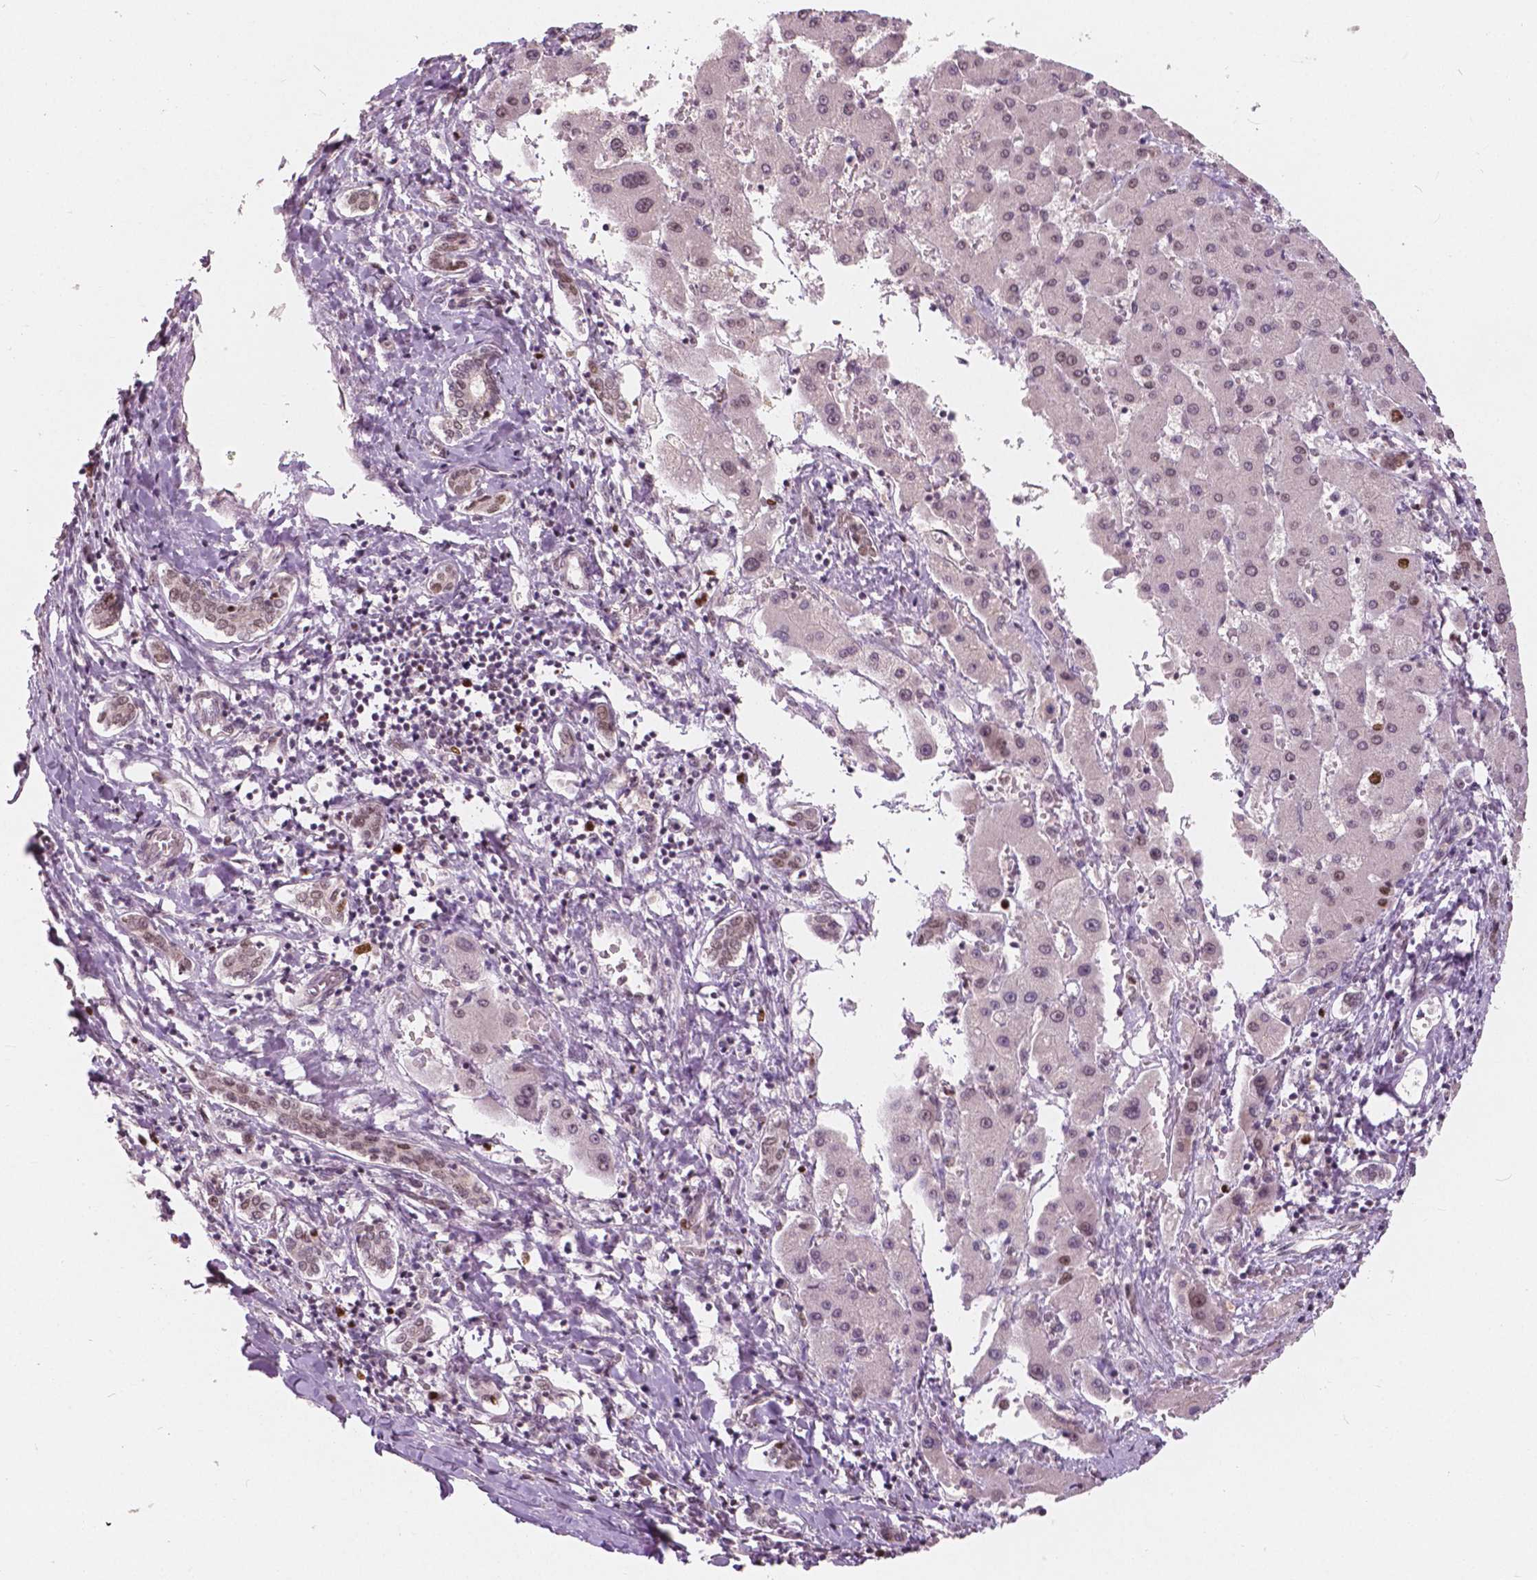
{"staining": {"intensity": "negative", "quantity": "none", "location": "none"}, "tissue": "liver cancer", "cell_type": "Tumor cells", "image_type": "cancer", "snomed": [{"axis": "morphology", "description": "Carcinoma, Hepatocellular, NOS"}, {"axis": "topography", "description": "Liver"}], "caption": "This is a micrograph of IHC staining of hepatocellular carcinoma (liver), which shows no staining in tumor cells. (Stains: DAB (3,3'-diaminobenzidine) IHC with hematoxylin counter stain, Microscopy: brightfield microscopy at high magnification).", "gene": "NSD2", "patient": {"sex": "male", "age": 40}}